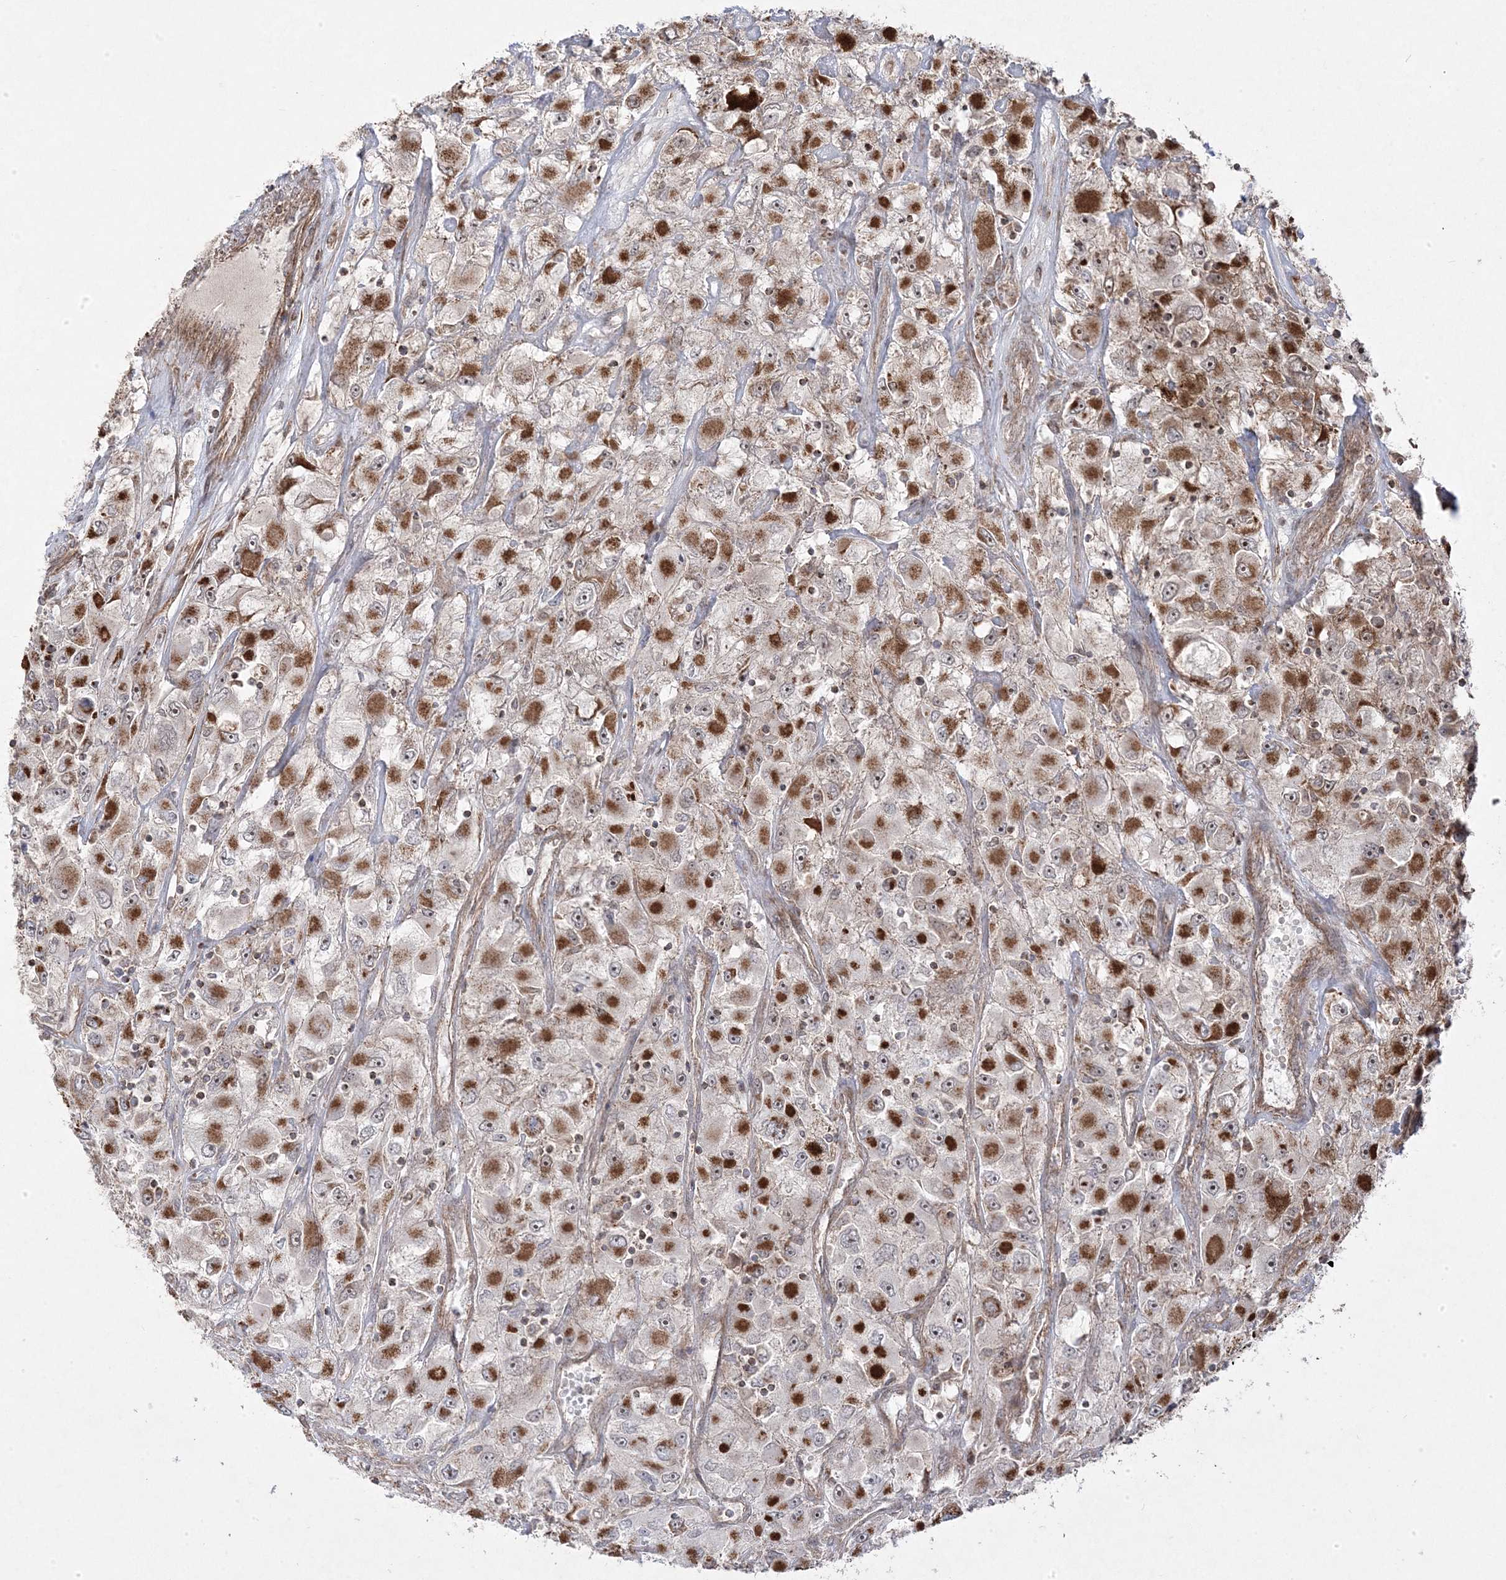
{"staining": {"intensity": "strong", "quantity": ">75%", "location": "cytoplasmic/membranous"}, "tissue": "renal cancer", "cell_type": "Tumor cells", "image_type": "cancer", "snomed": [{"axis": "morphology", "description": "Adenocarcinoma, NOS"}, {"axis": "topography", "description": "Kidney"}], "caption": "Immunohistochemical staining of renal adenocarcinoma shows high levels of strong cytoplasmic/membranous expression in approximately >75% of tumor cells.", "gene": "CLUAP1", "patient": {"sex": "female", "age": 52}}